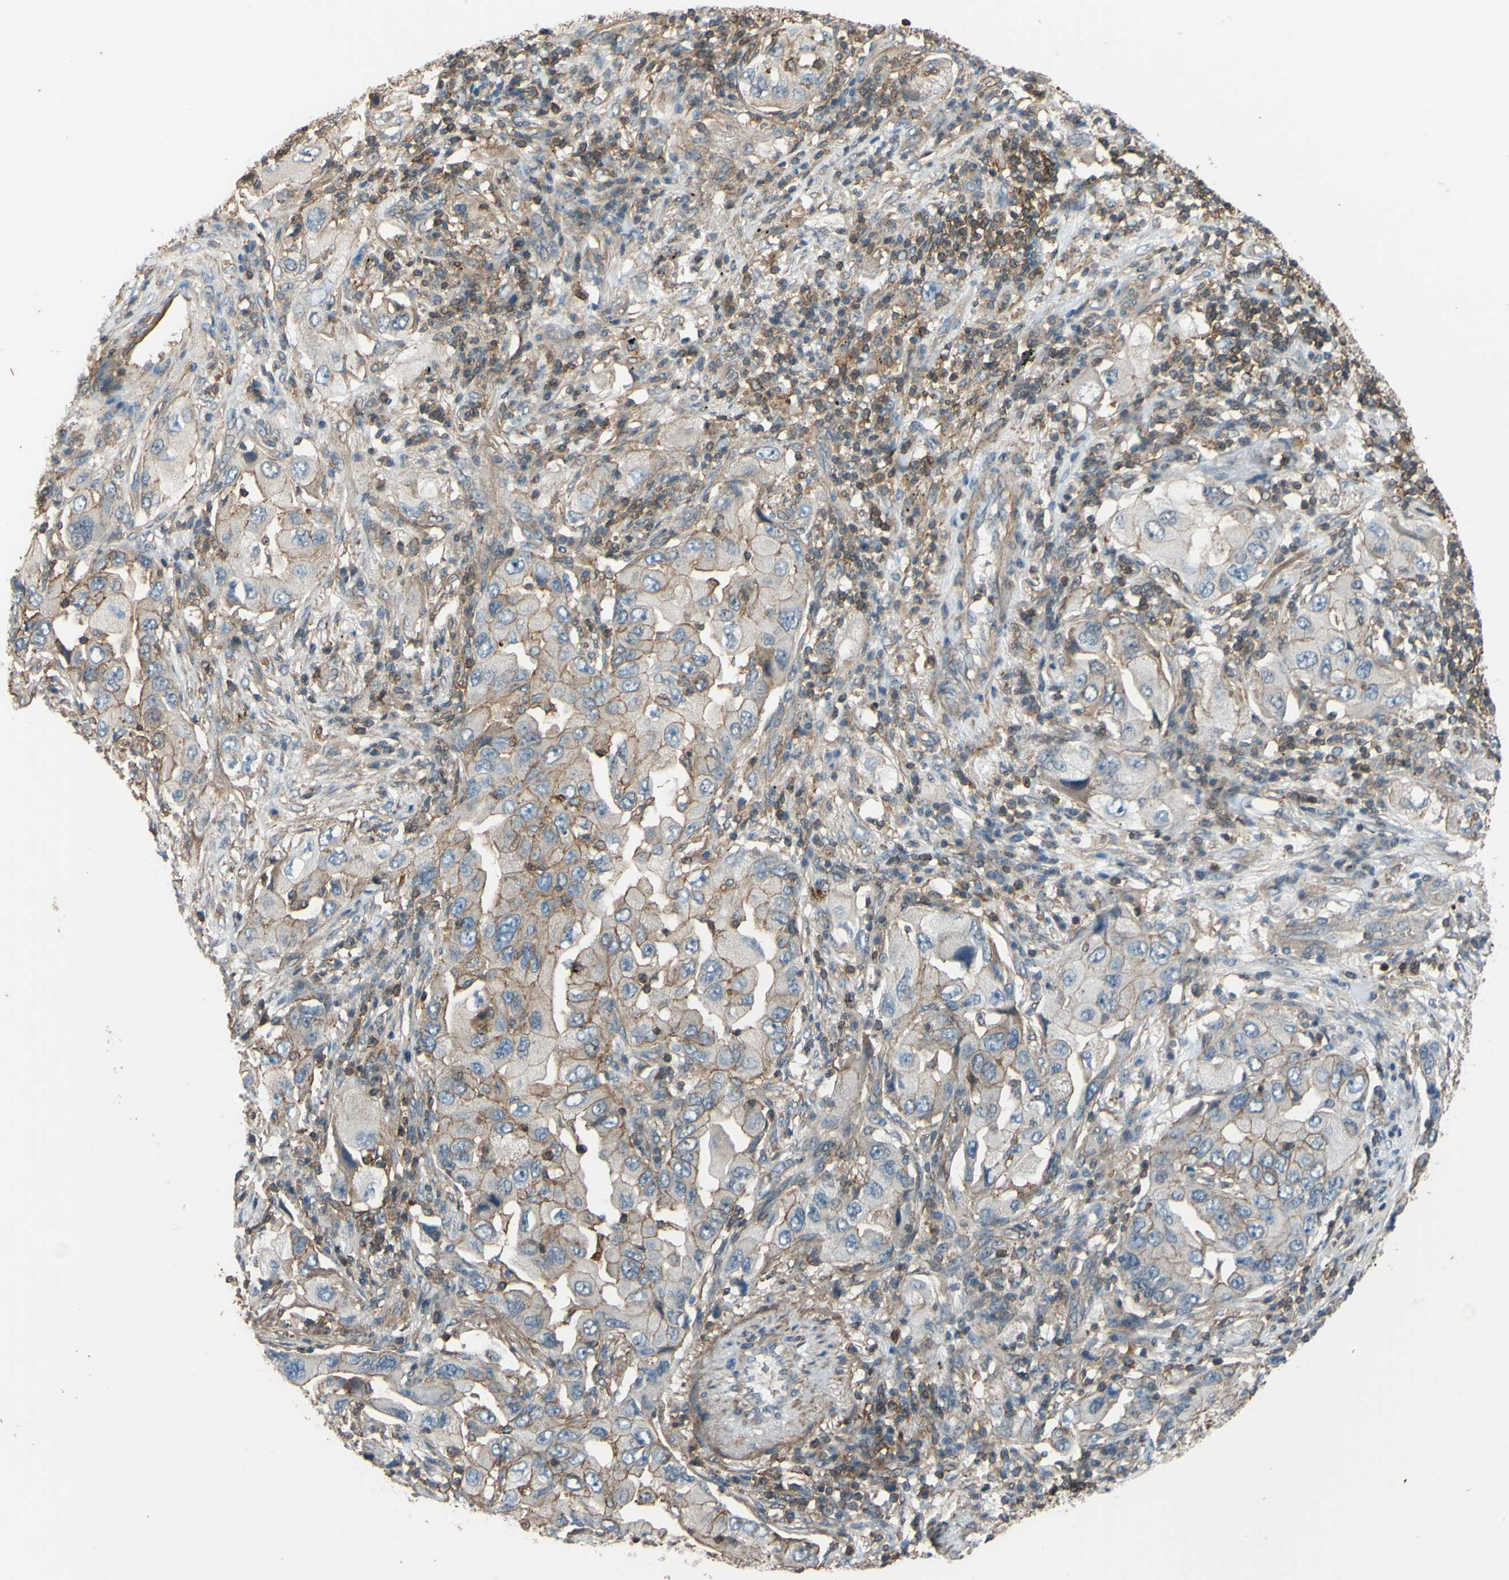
{"staining": {"intensity": "moderate", "quantity": "<25%", "location": "cytoplasmic/membranous"}, "tissue": "lung cancer", "cell_type": "Tumor cells", "image_type": "cancer", "snomed": [{"axis": "morphology", "description": "Adenocarcinoma, NOS"}, {"axis": "topography", "description": "Lung"}], "caption": "A brown stain labels moderate cytoplasmic/membranous expression of a protein in lung adenocarcinoma tumor cells.", "gene": "ADD3", "patient": {"sex": "female", "age": 65}}